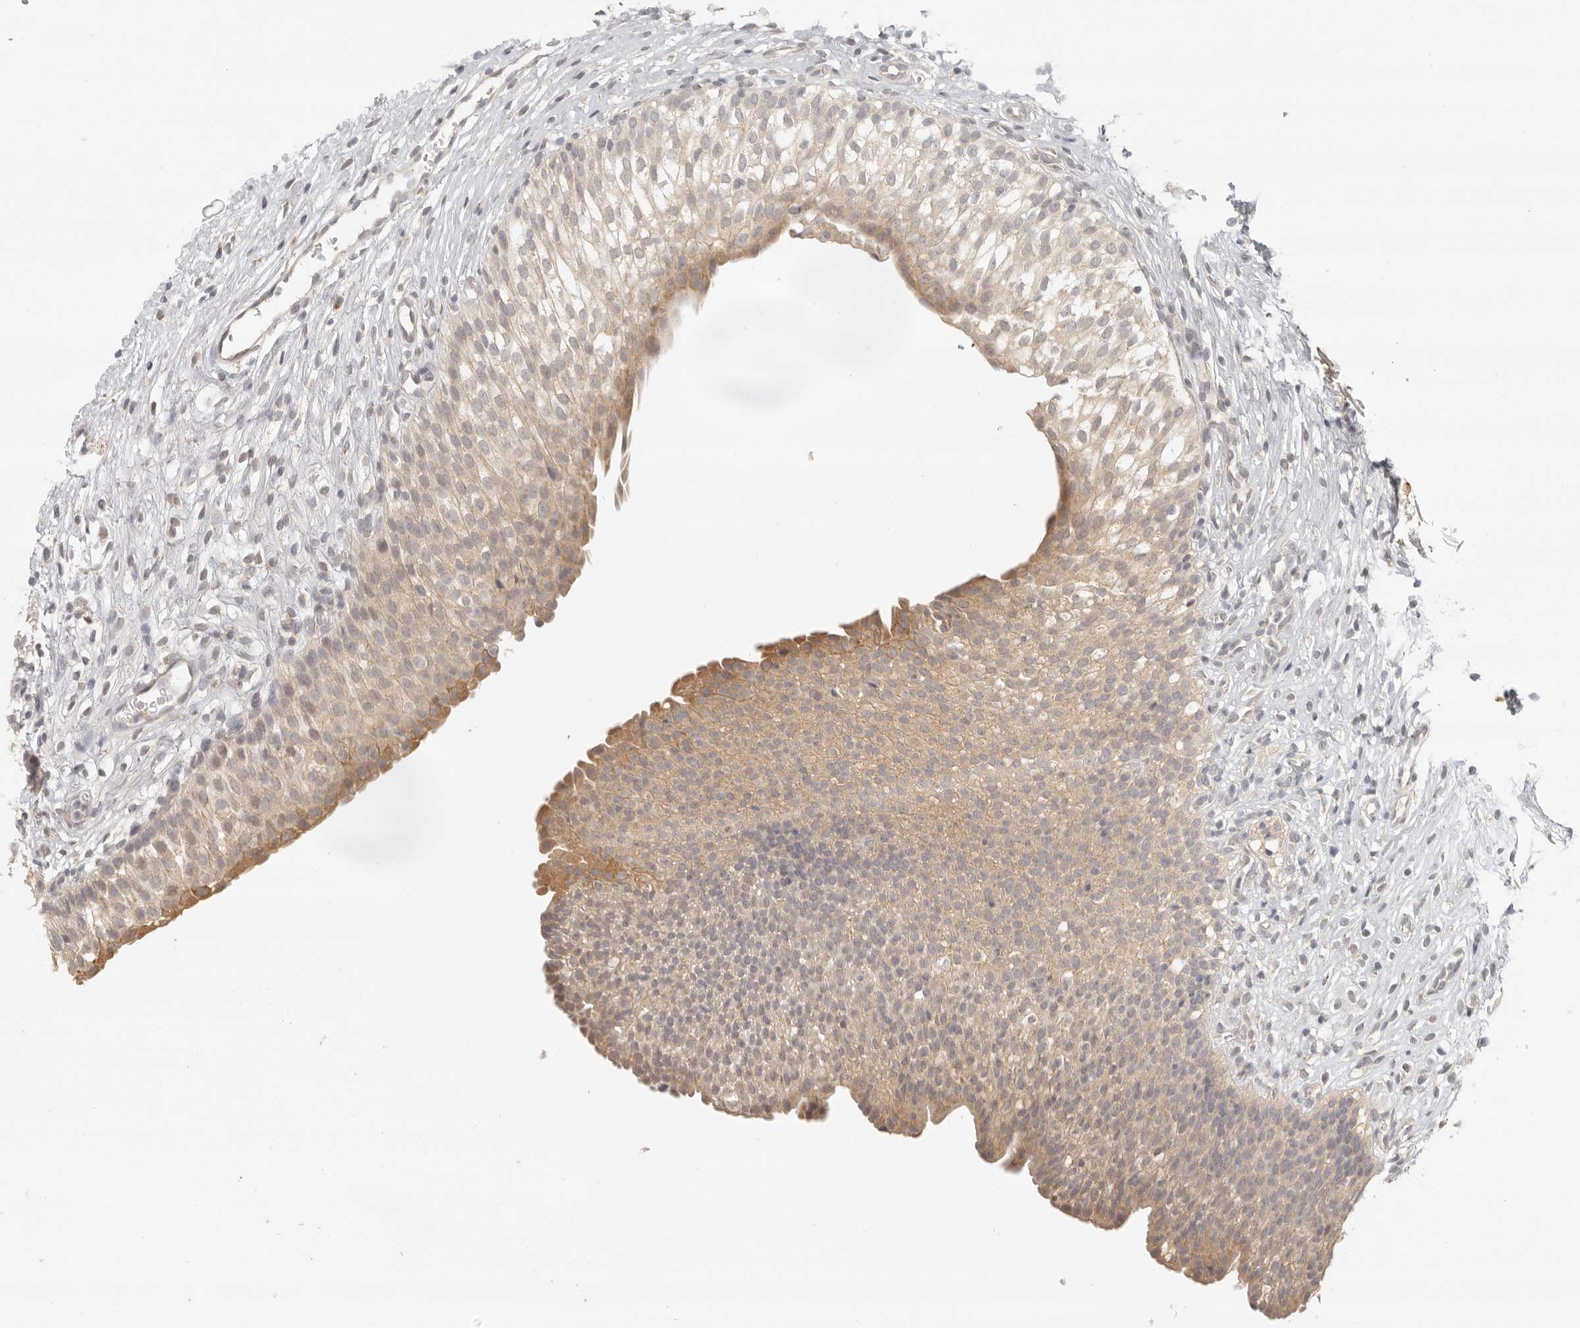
{"staining": {"intensity": "moderate", "quantity": ">75%", "location": "cytoplasmic/membranous"}, "tissue": "urinary bladder", "cell_type": "Urothelial cells", "image_type": "normal", "snomed": [{"axis": "morphology", "description": "Normal tissue, NOS"}, {"axis": "topography", "description": "Urinary bladder"}], "caption": "DAB immunohistochemical staining of normal human urinary bladder displays moderate cytoplasmic/membranous protein expression in approximately >75% of urothelial cells. (brown staining indicates protein expression, while blue staining denotes nuclei).", "gene": "AHDC1", "patient": {"sex": "male", "age": 1}}